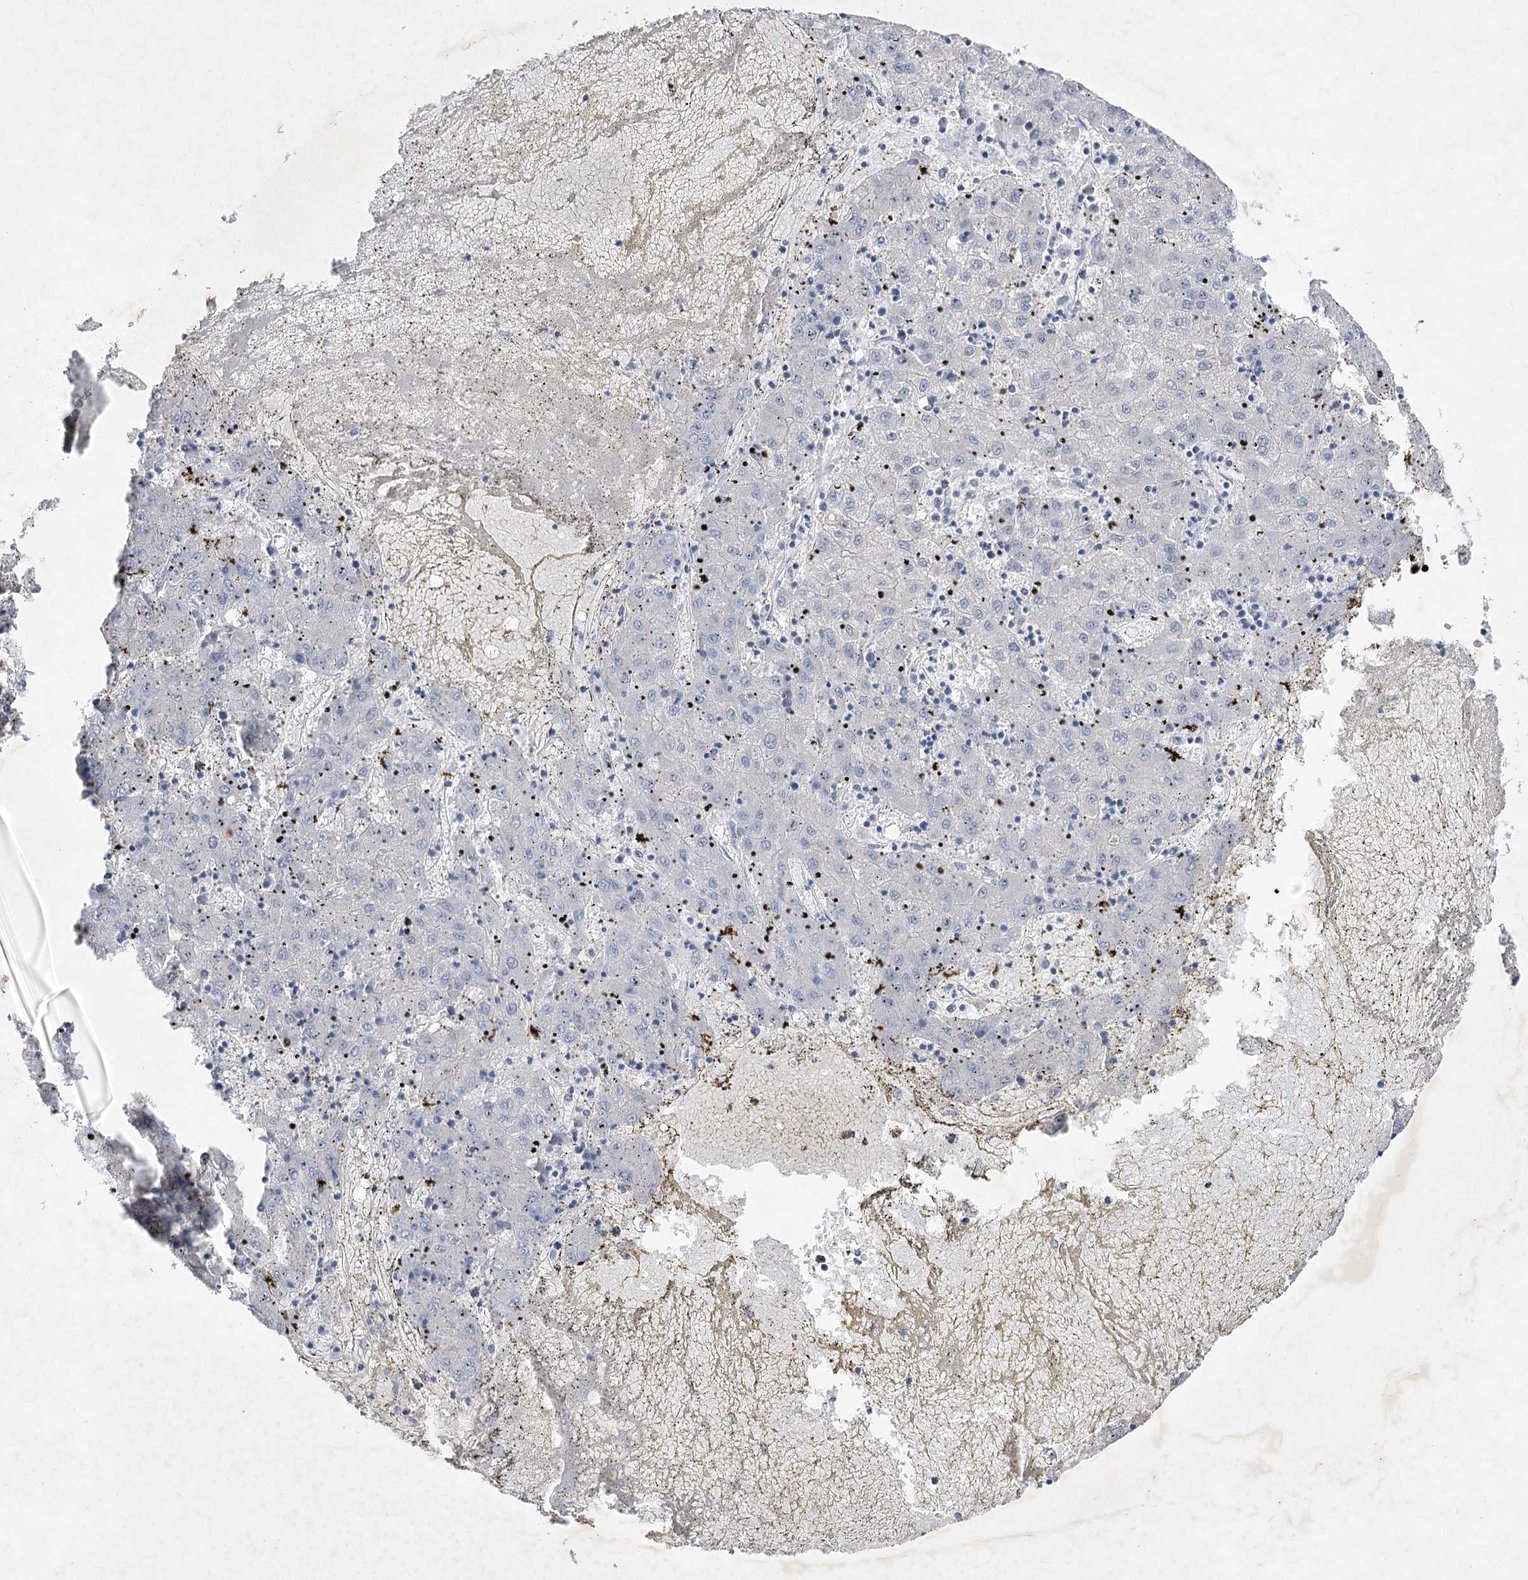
{"staining": {"intensity": "negative", "quantity": "none", "location": "none"}, "tissue": "liver cancer", "cell_type": "Tumor cells", "image_type": "cancer", "snomed": [{"axis": "morphology", "description": "Carcinoma, Hepatocellular, NOS"}, {"axis": "topography", "description": "Liver"}], "caption": "Tumor cells are negative for protein expression in human liver cancer. (DAB IHC visualized using brightfield microscopy, high magnification).", "gene": "COX15", "patient": {"sex": "male", "age": 72}}